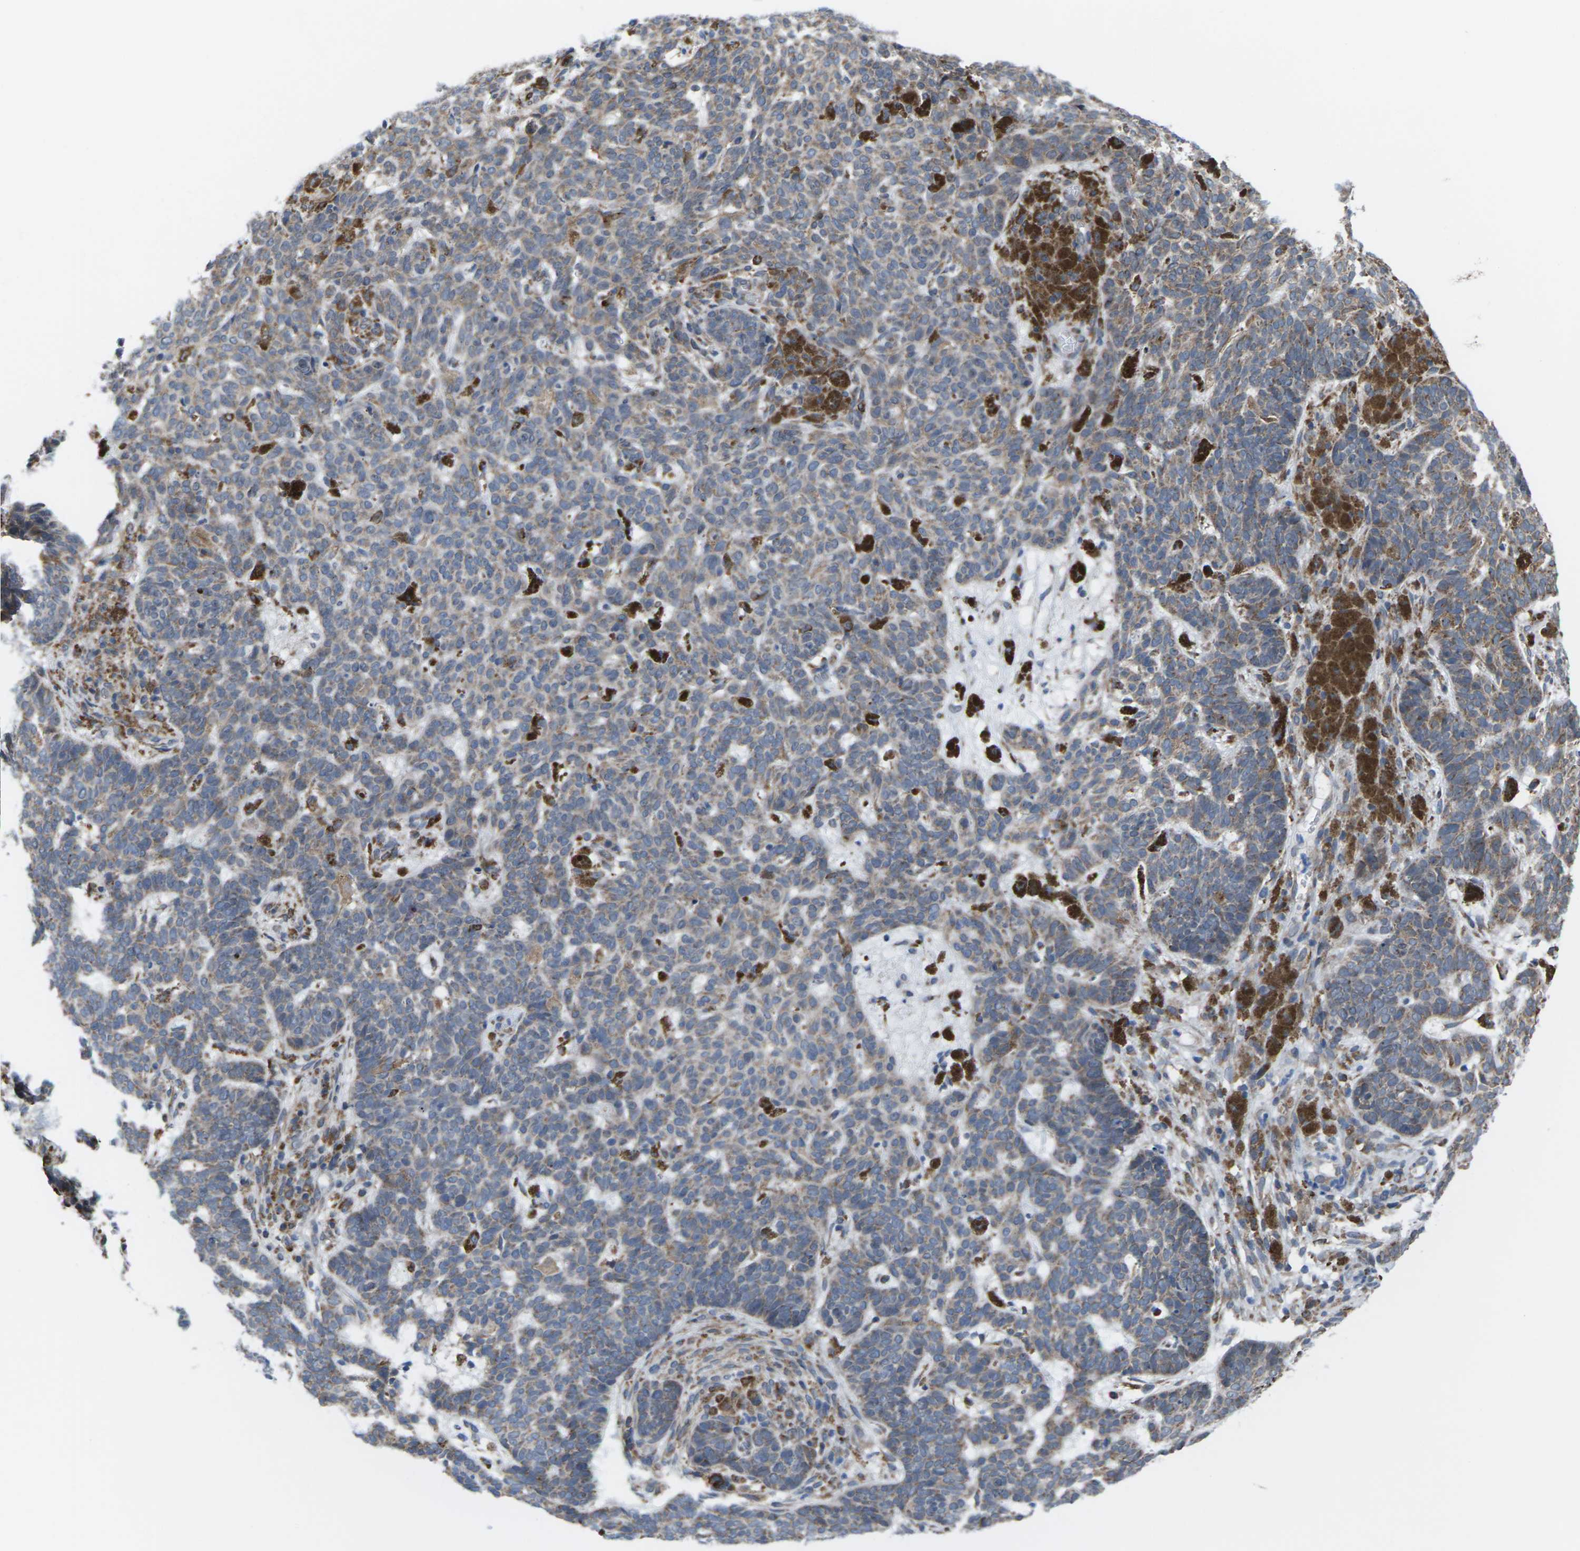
{"staining": {"intensity": "weak", "quantity": ">75%", "location": "cytoplasmic/membranous"}, "tissue": "skin cancer", "cell_type": "Tumor cells", "image_type": "cancer", "snomed": [{"axis": "morphology", "description": "Basal cell carcinoma"}, {"axis": "topography", "description": "Skin"}], "caption": "An image of skin basal cell carcinoma stained for a protein demonstrates weak cytoplasmic/membranous brown staining in tumor cells.", "gene": "PDZK1IP1", "patient": {"sex": "male", "age": 85}}